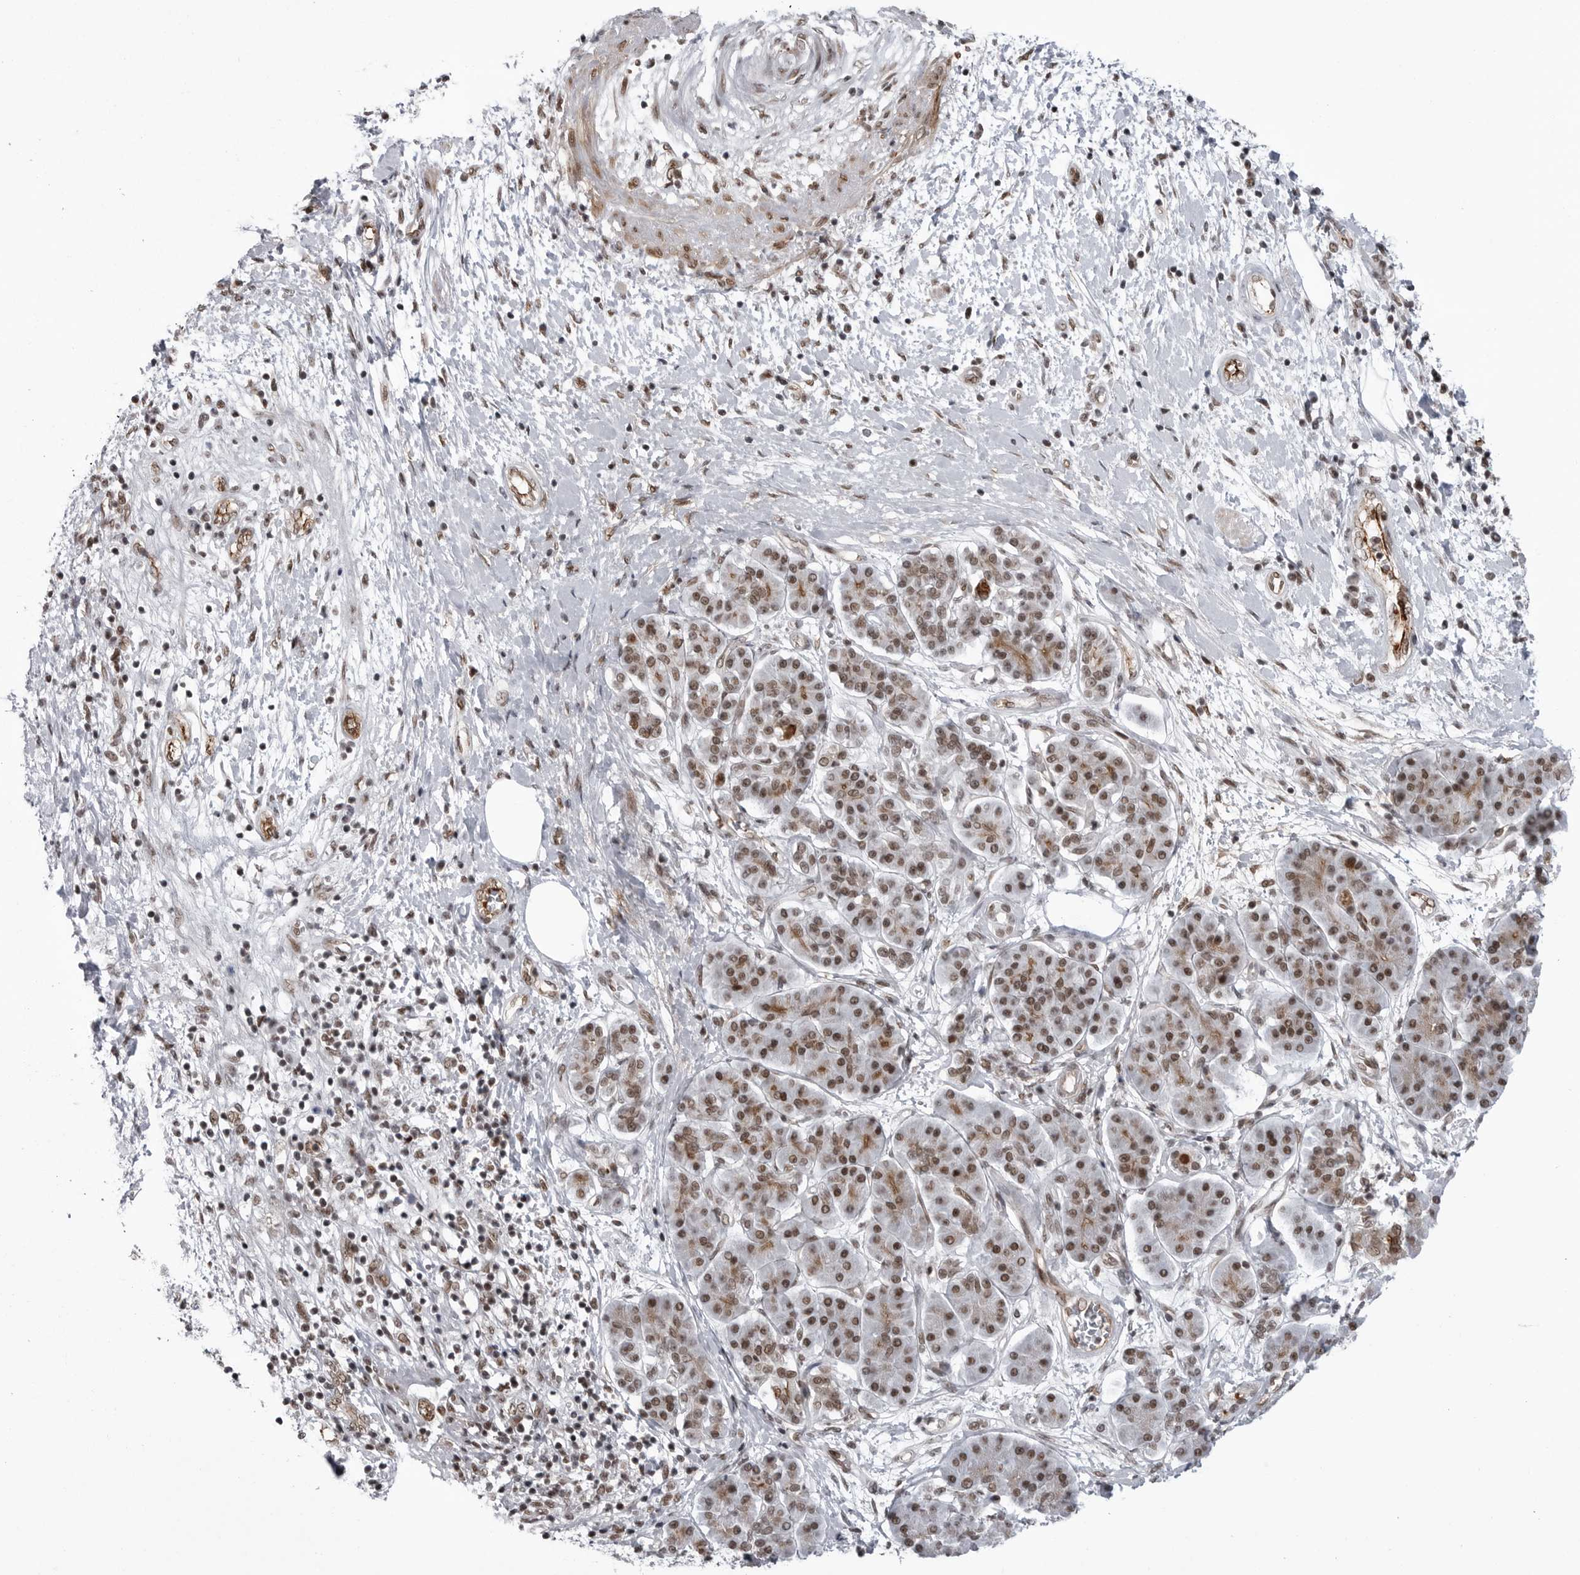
{"staining": {"intensity": "moderate", "quantity": ">75%", "location": "nuclear"}, "tissue": "pancreatic cancer", "cell_type": "Tumor cells", "image_type": "cancer", "snomed": [{"axis": "morphology", "description": "Adenocarcinoma, NOS"}, {"axis": "topography", "description": "Pancreas"}], "caption": "Moderate nuclear staining for a protein is identified in approximately >75% of tumor cells of adenocarcinoma (pancreatic) using immunohistochemistry.", "gene": "RNF26", "patient": {"sex": "female", "age": 73}}